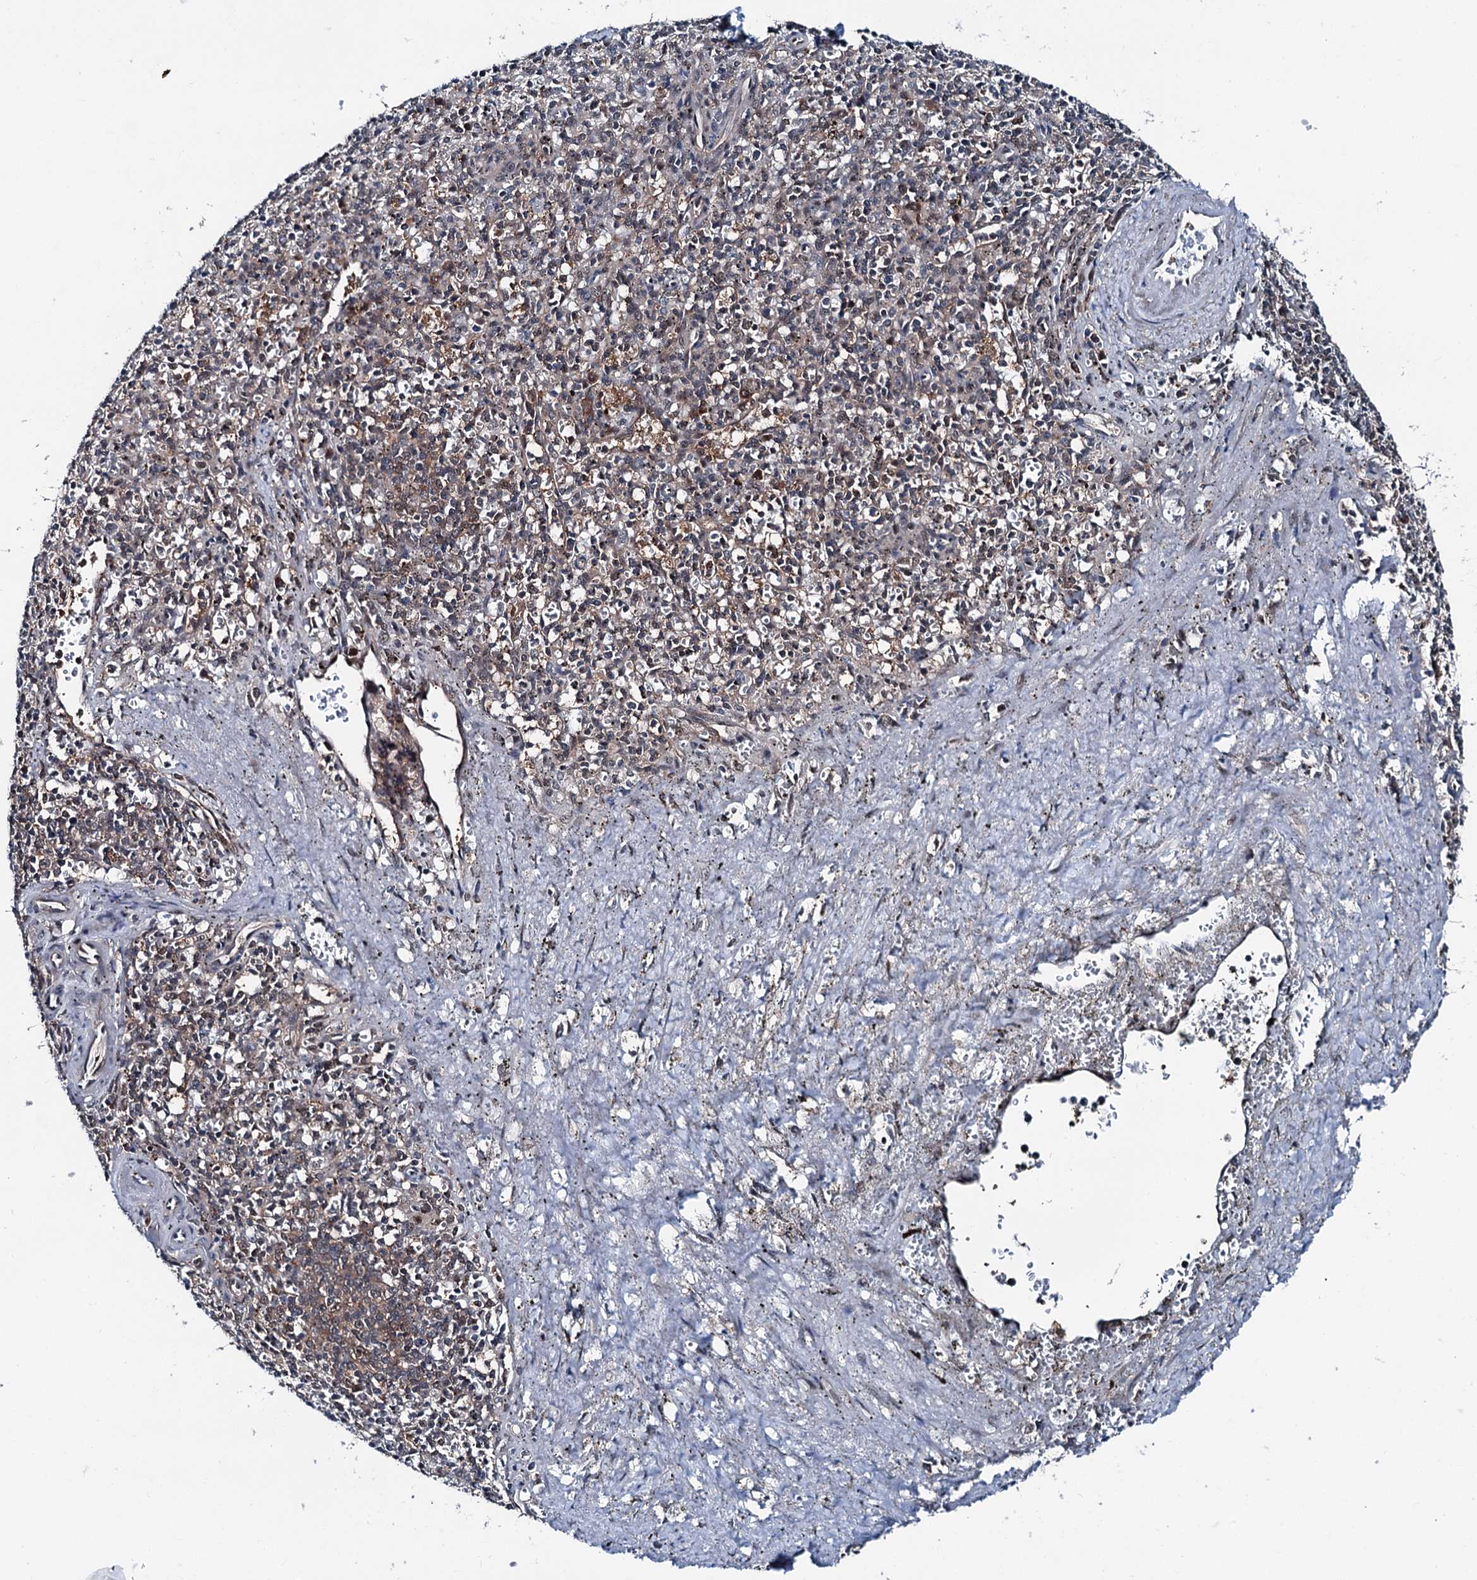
{"staining": {"intensity": "moderate", "quantity": "<25%", "location": "nuclear"}, "tissue": "spleen", "cell_type": "Cells in red pulp", "image_type": "normal", "snomed": [{"axis": "morphology", "description": "Normal tissue, NOS"}, {"axis": "topography", "description": "Spleen"}], "caption": "Unremarkable spleen displays moderate nuclear positivity in about <25% of cells in red pulp The protein is stained brown, and the nuclei are stained in blue (DAB (3,3'-diaminobenzidine) IHC with brightfield microscopy, high magnification)..", "gene": "PSMD13", "patient": {"sex": "male", "age": 72}}